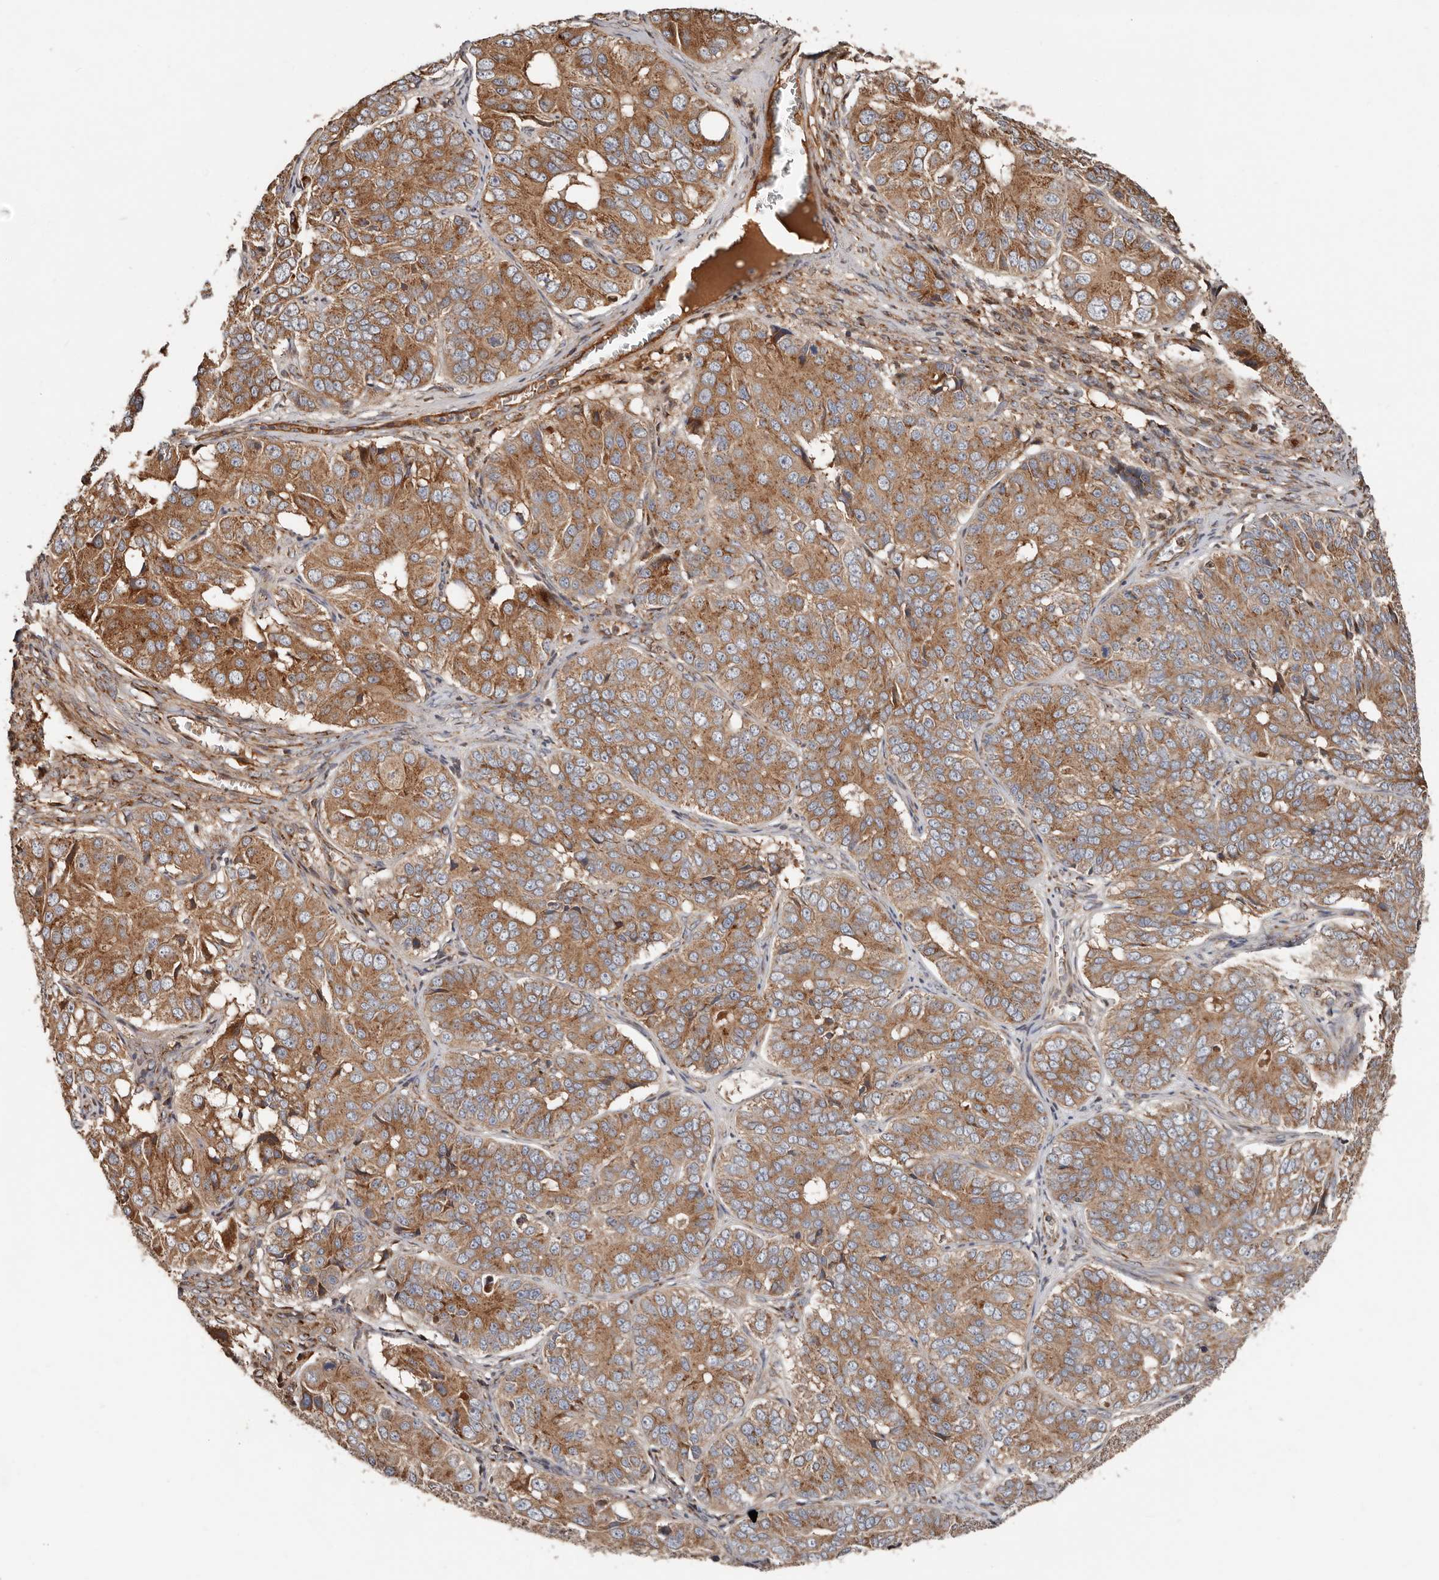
{"staining": {"intensity": "moderate", "quantity": ">75%", "location": "cytoplasmic/membranous"}, "tissue": "ovarian cancer", "cell_type": "Tumor cells", "image_type": "cancer", "snomed": [{"axis": "morphology", "description": "Carcinoma, endometroid"}, {"axis": "topography", "description": "Ovary"}], "caption": "DAB immunohistochemical staining of ovarian endometroid carcinoma reveals moderate cytoplasmic/membranous protein staining in about >75% of tumor cells. The protein is stained brown, and the nuclei are stained in blue (DAB (3,3'-diaminobenzidine) IHC with brightfield microscopy, high magnification).", "gene": "COG1", "patient": {"sex": "female", "age": 51}}